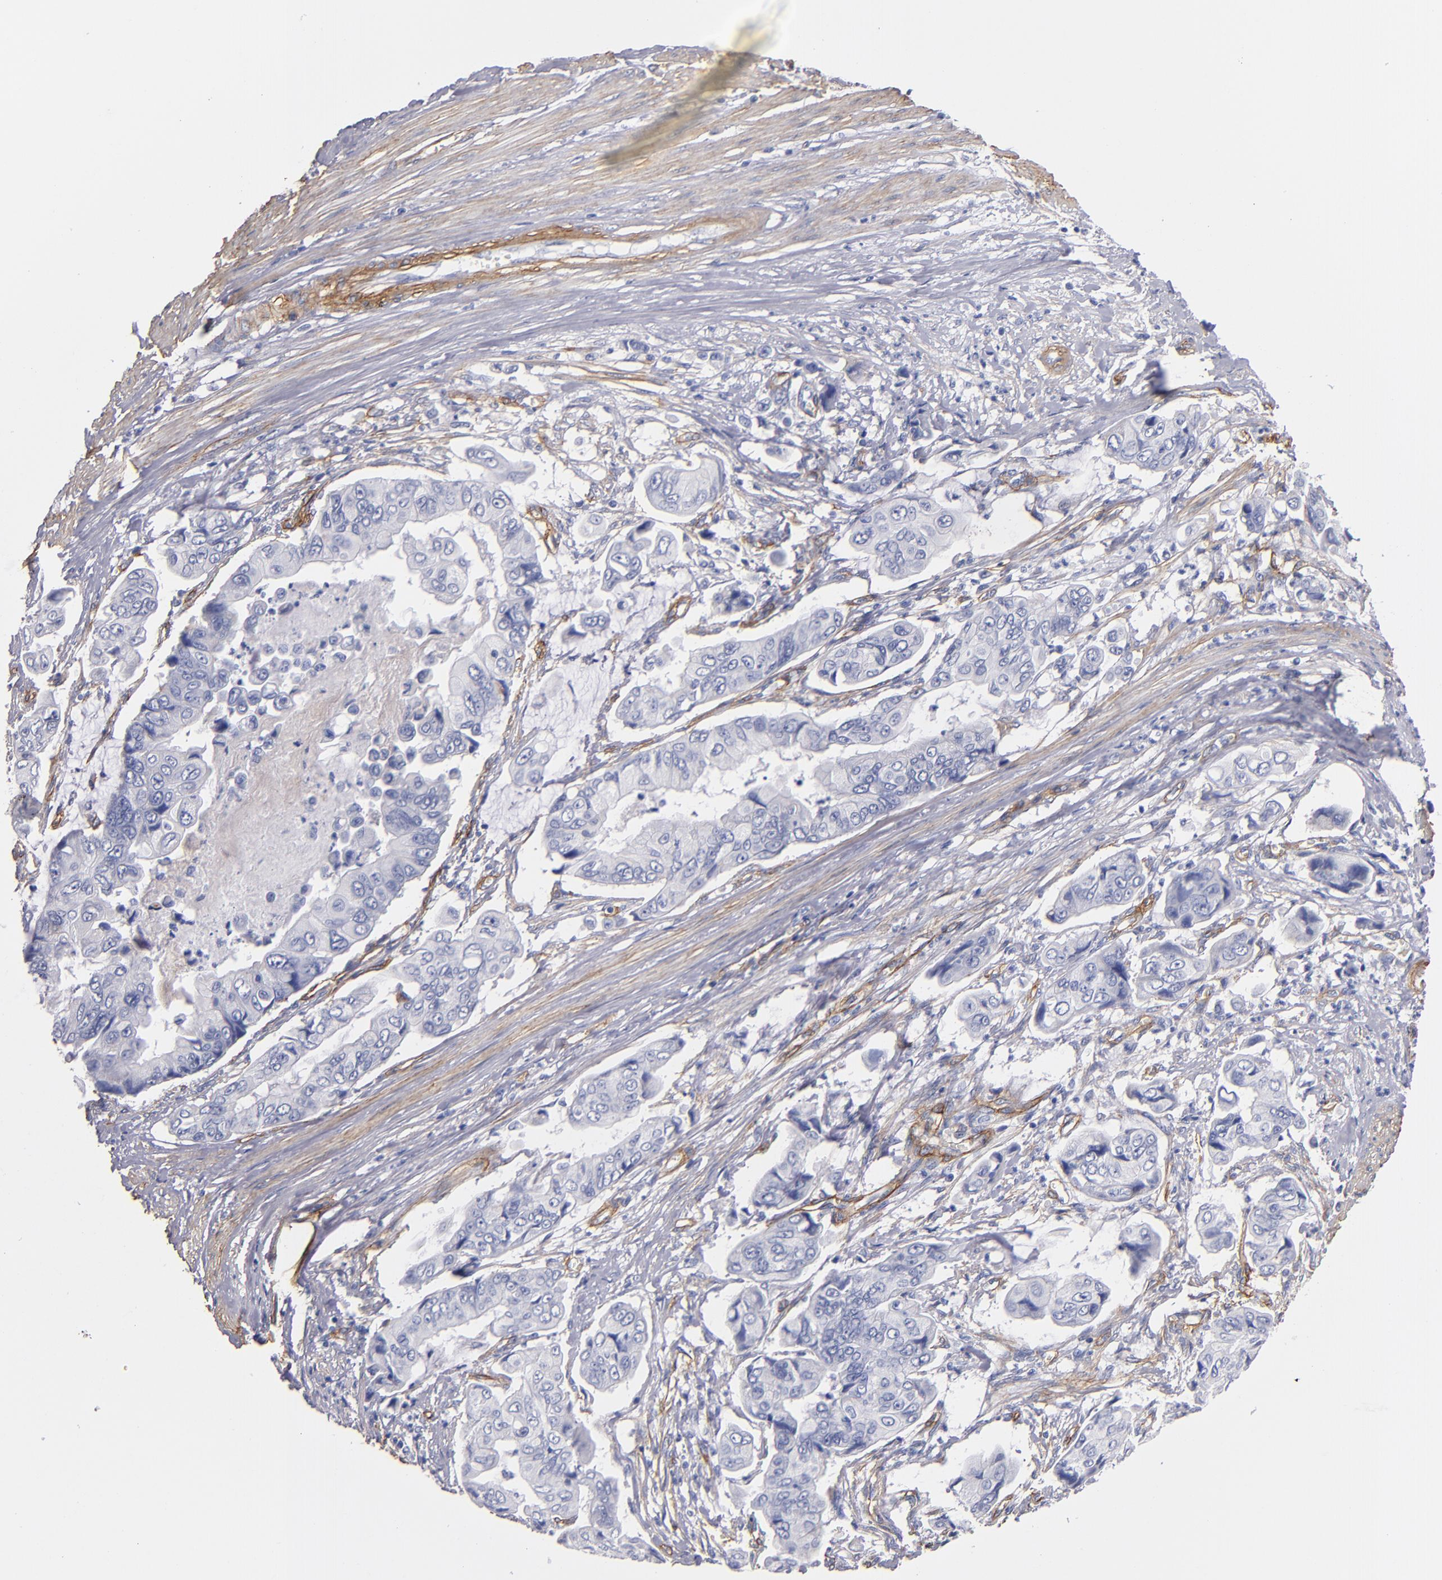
{"staining": {"intensity": "weak", "quantity": "<25%", "location": "cytoplasmic/membranous"}, "tissue": "stomach cancer", "cell_type": "Tumor cells", "image_type": "cancer", "snomed": [{"axis": "morphology", "description": "Adenocarcinoma, NOS"}, {"axis": "topography", "description": "Stomach, upper"}], "caption": "IHC of human adenocarcinoma (stomach) reveals no expression in tumor cells.", "gene": "LAMC1", "patient": {"sex": "male", "age": 80}}